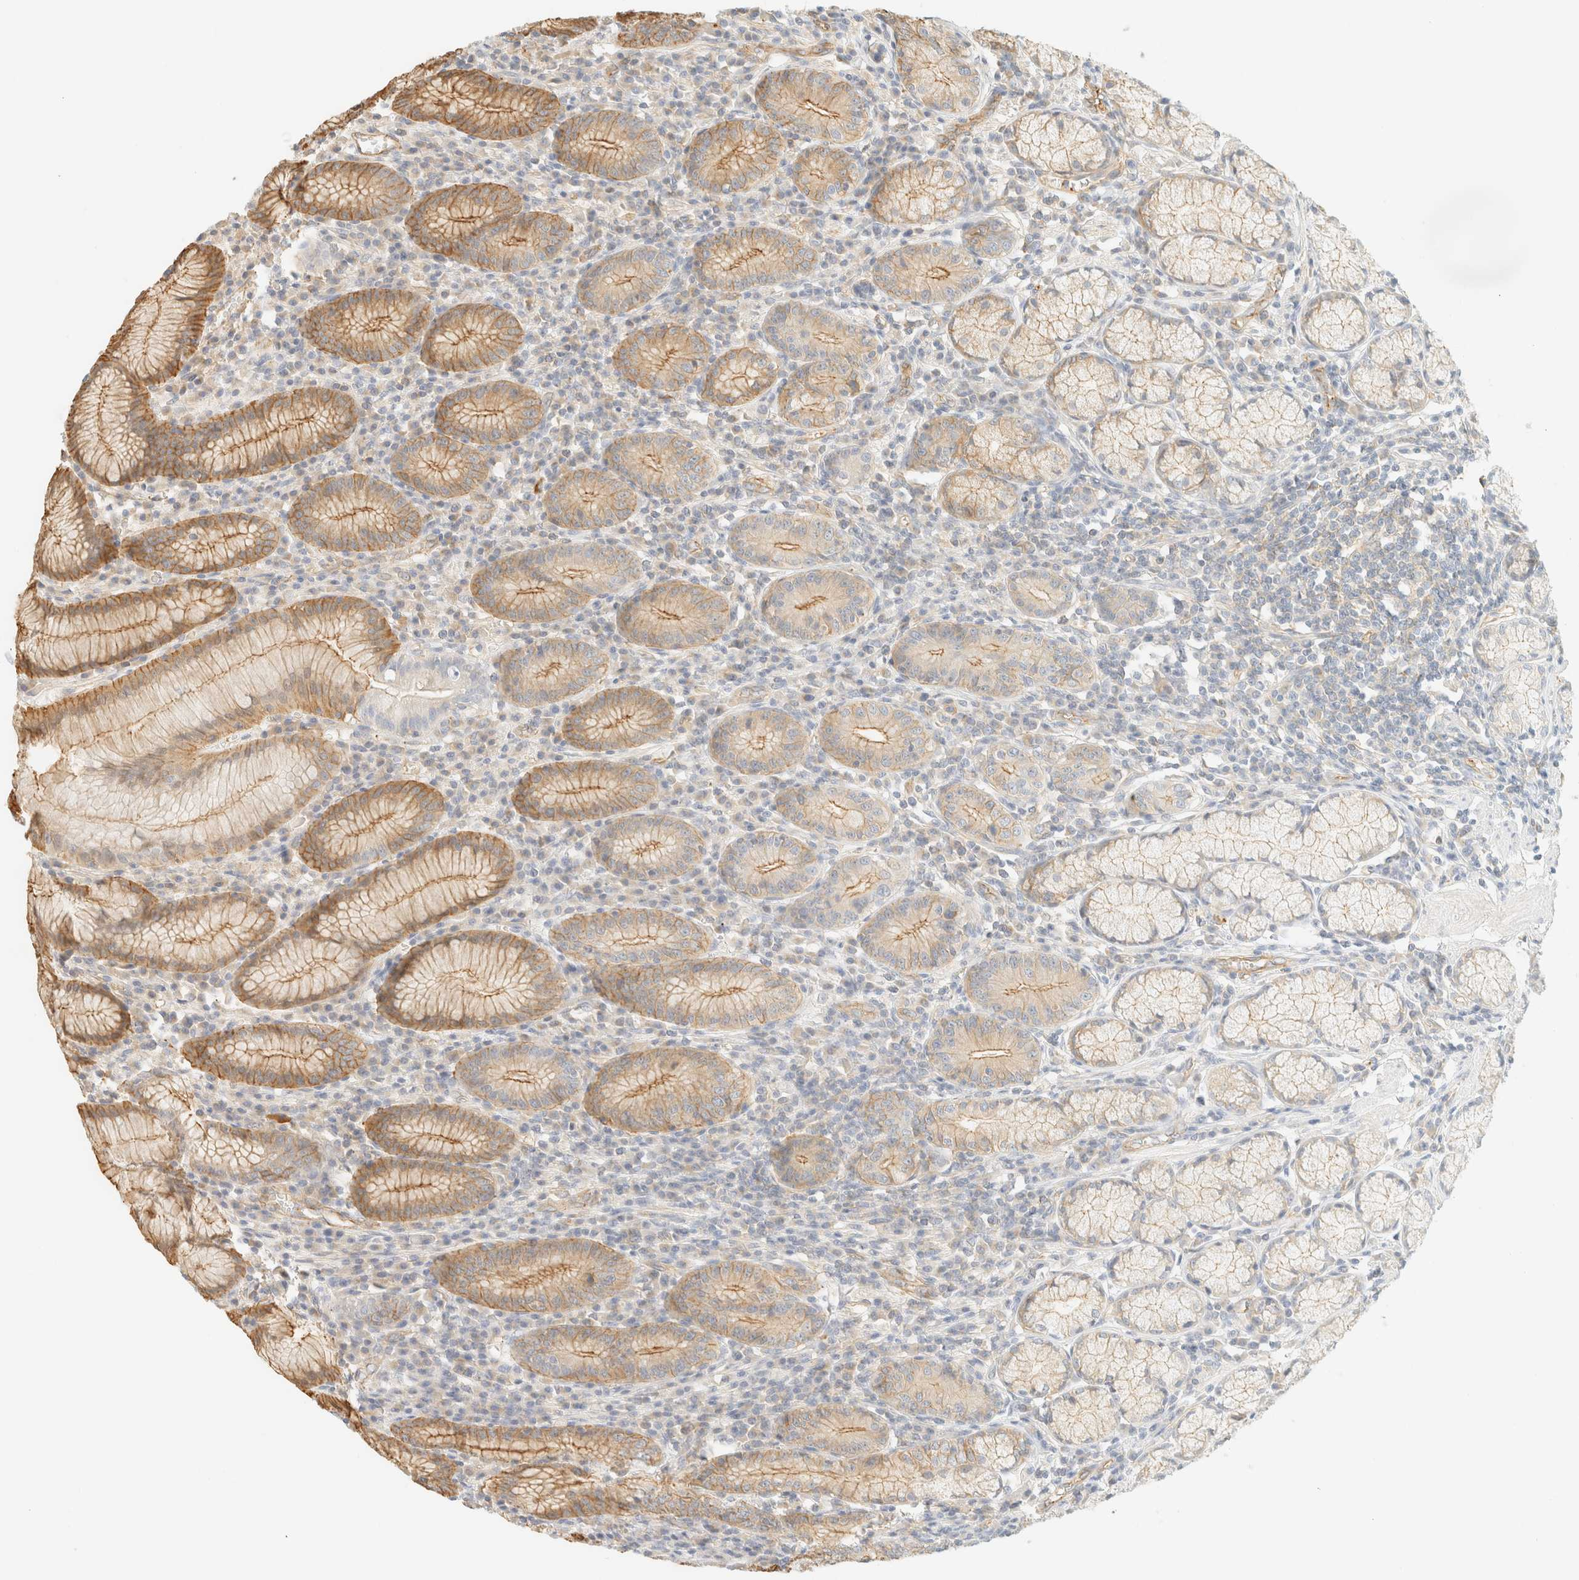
{"staining": {"intensity": "moderate", "quantity": "25%-75%", "location": "cytoplasmic/membranous"}, "tissue": "stomach", "cell_type": "Glandular cells", "image_type": "normal", "snomed": [{"axis": "morphology", "description": "Normal tissue, NOS"}, {"axis": "topography", "description": "Stomach"}], "caption": "DAB (3,3'-diaminobenzidine) immunohistochemical staining of unremarkable human stomach exhibits moderate cytoplasmic/membranous protein staining in approximately 25%-75% of glandular cells.", "gene": "OTOP2", "patient": {"sex": "male", "age": 55}}